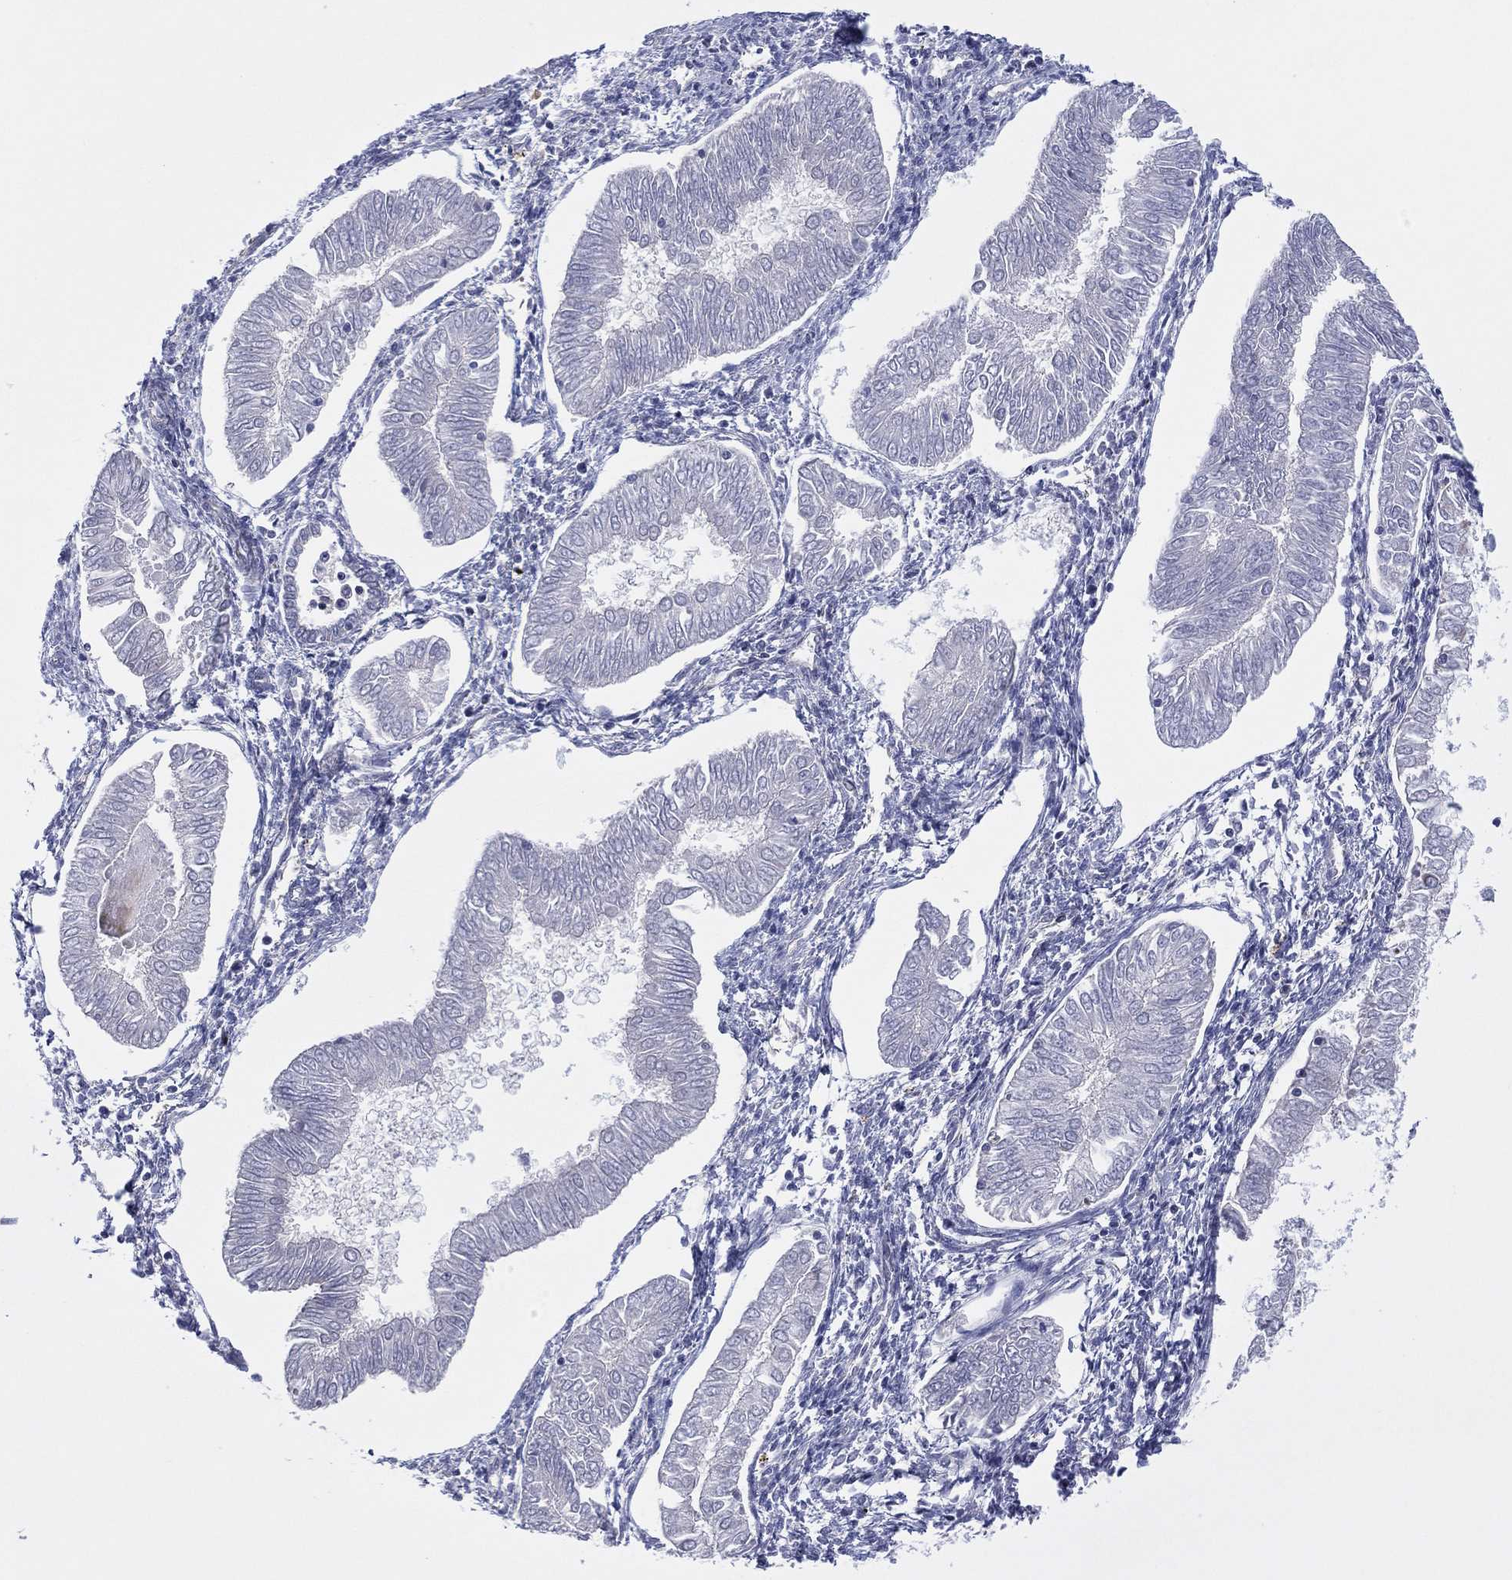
{"staining": {"intensity": "negative", "quantity": "none", "location": "none"}, "tissue": "endometrial cancer", "cell_type": "Tumor cells", "image_type": "cancer", "snomed": [{"axis": "morphology", "description": "Adenocarcinoma, NOS"}, {"axis": "topography", "description": "Endometrium"}], "caption": "IHC photomicrograph of neoplastic tissue: adenocarcinoma (endometrial) stained with DAB (3,3'-diaminobenzidine) displays no significant protein staining in tumor cells.", "gene": "PIDD1", "patient": {"sex": "female", "age": 53}}